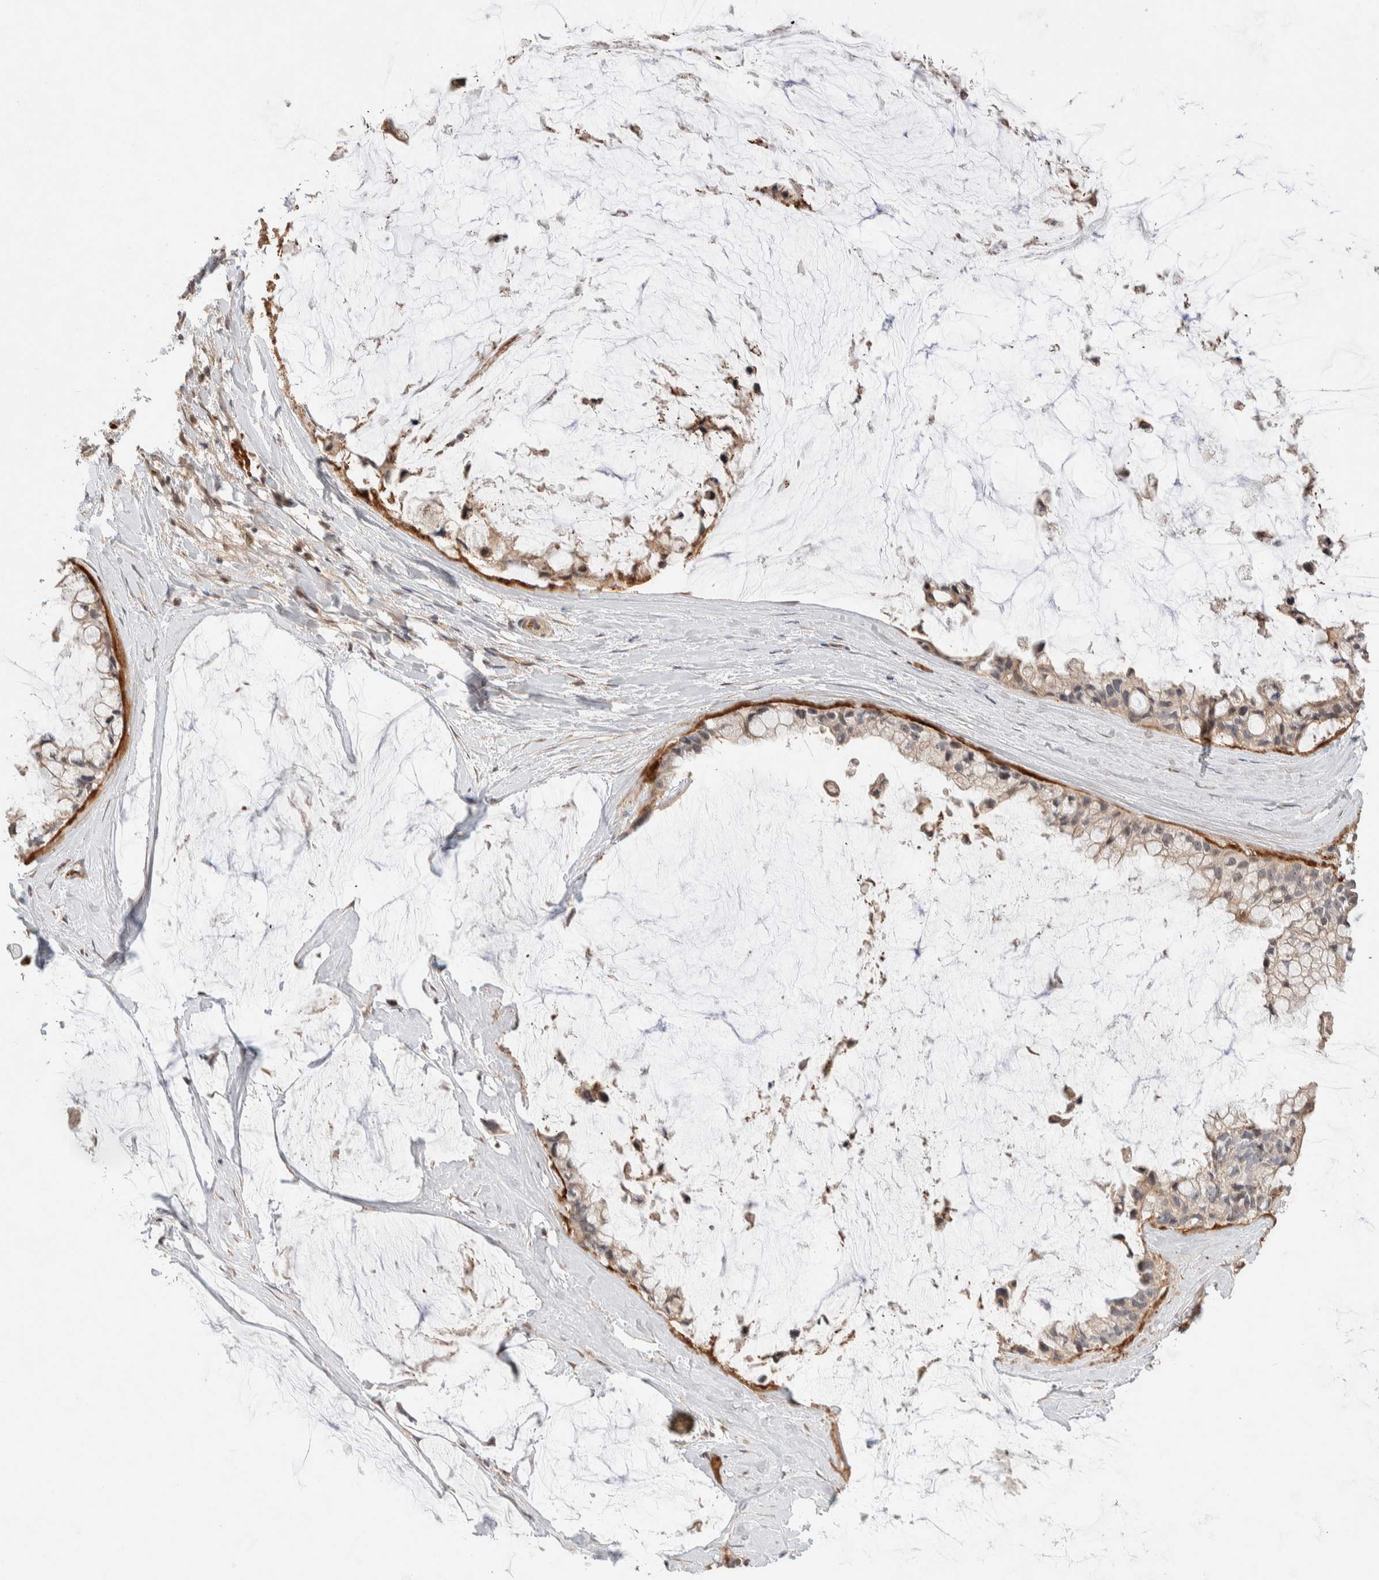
{"staining": {"intensity": "moderate", "quantity": ">75%", "location": "cytoplasmic/membranous"}, "tissue": "ovarian cancer", "cell_type": "Tumor cells", "image_type": "cancer", "snomed": [{"axis": "morphology", "description": "Cystadenocarcinoma, mucinous, NOS"}, {"axis": "topography", "description": "Ovary"}], "caption": "Ovarian cancer (mucinous cystadenocarcinoma) stained with a brown dye reveals moderate cytoplasmic/membranous positive positivity in approximately >75% of tumor cells.", "gene": "CASK", "patient": {"sex": "female", "age": 39}}